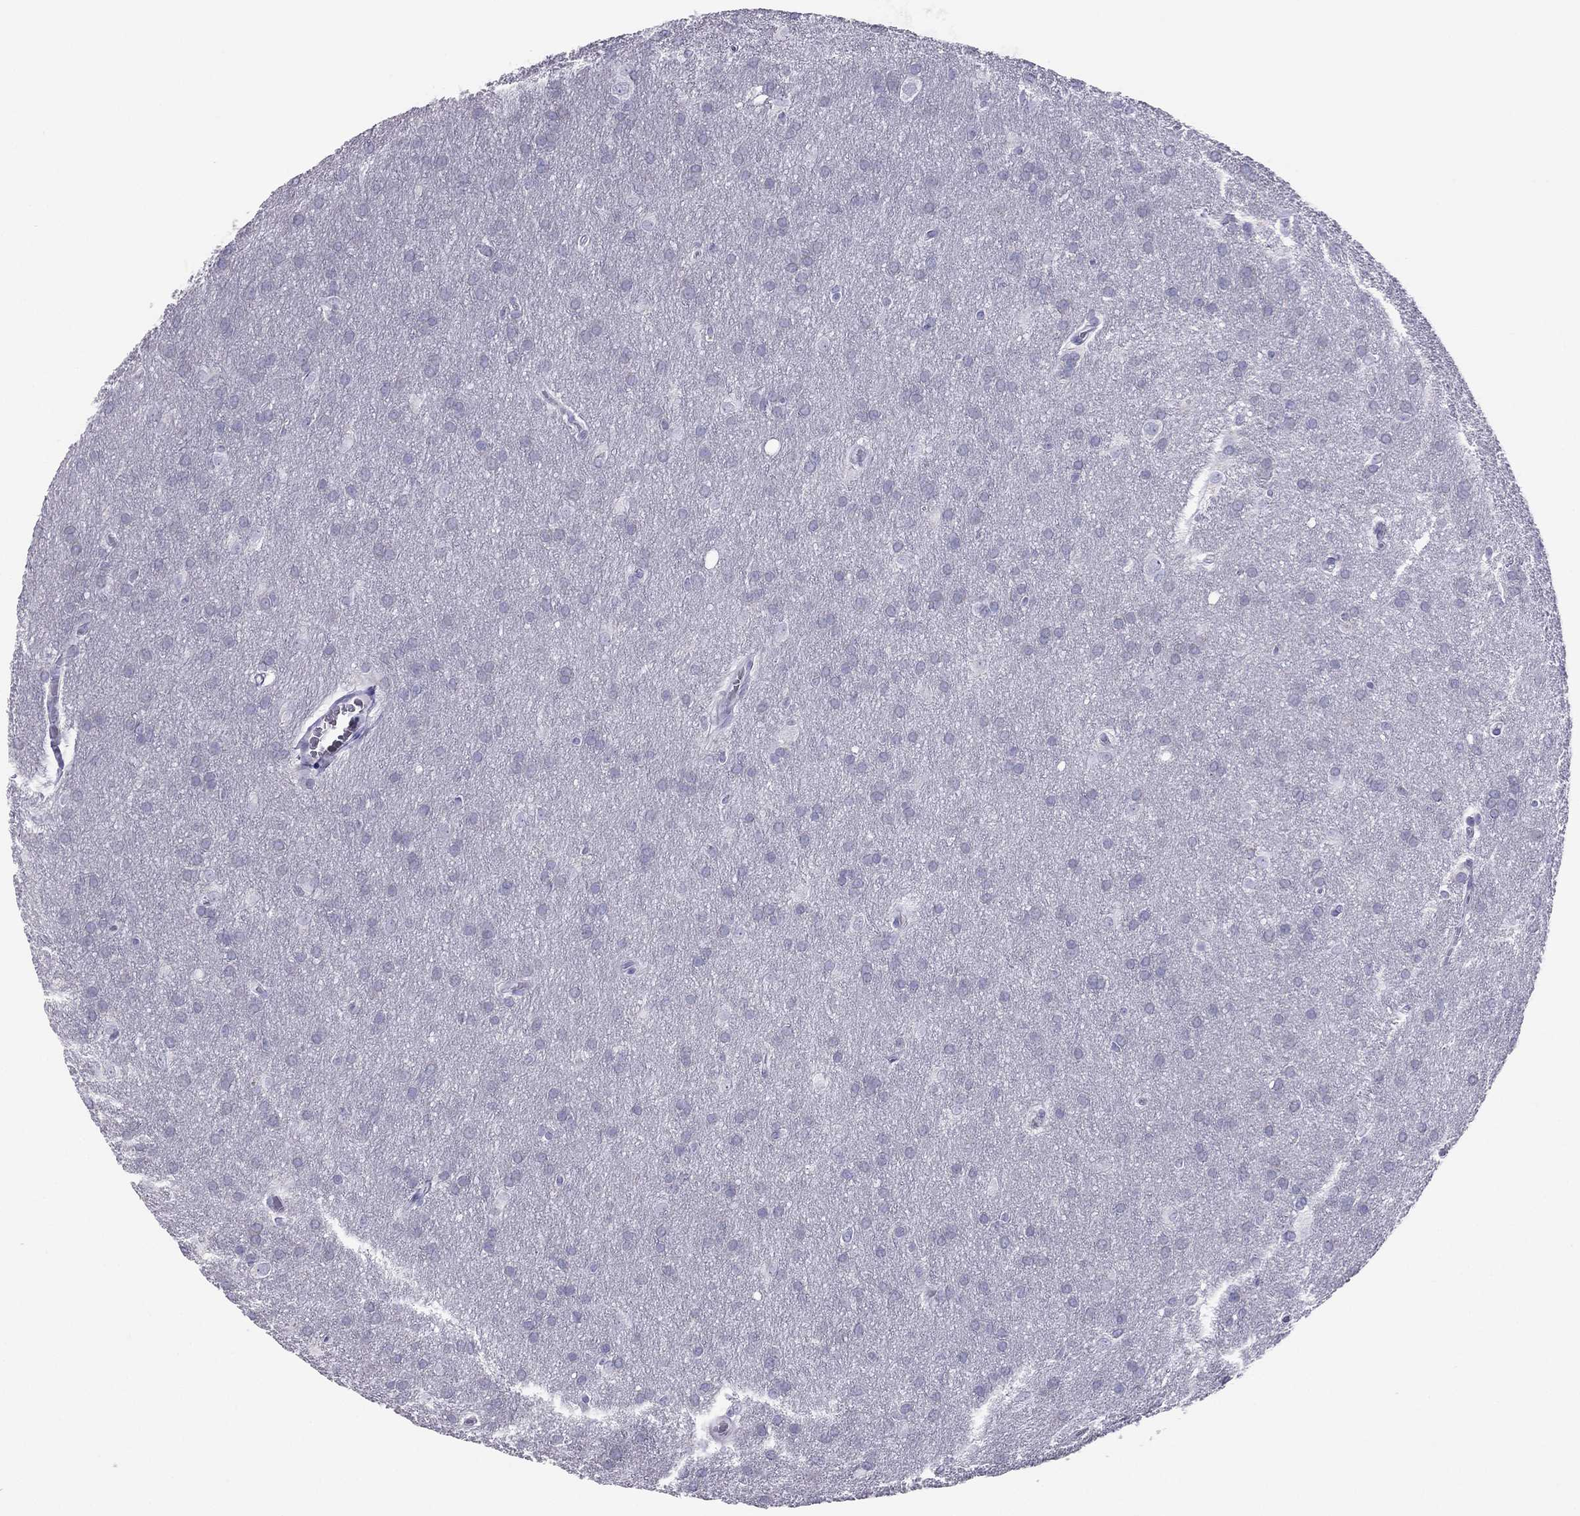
{"staining": {"intensity": "negative", "quantity": "none", "location": "none"}, "tissue": "glioma", "cell_type": "Tumor cells", "image_type": "cancer", "snomed": [{"axis": "morphology", "description": "Glioma, malignant, Low grade"}, {"axis": "topography", "description": "Brain"}], "caption": "DAB (3,3'-diaminobenzidine) immunohistochemical staining of human glioma demonstrates no significant positivity in tumor cells. Nuclei are stained in blue.", "gene": "MAEL", "patient": {"sex": "female", "age": 32}}